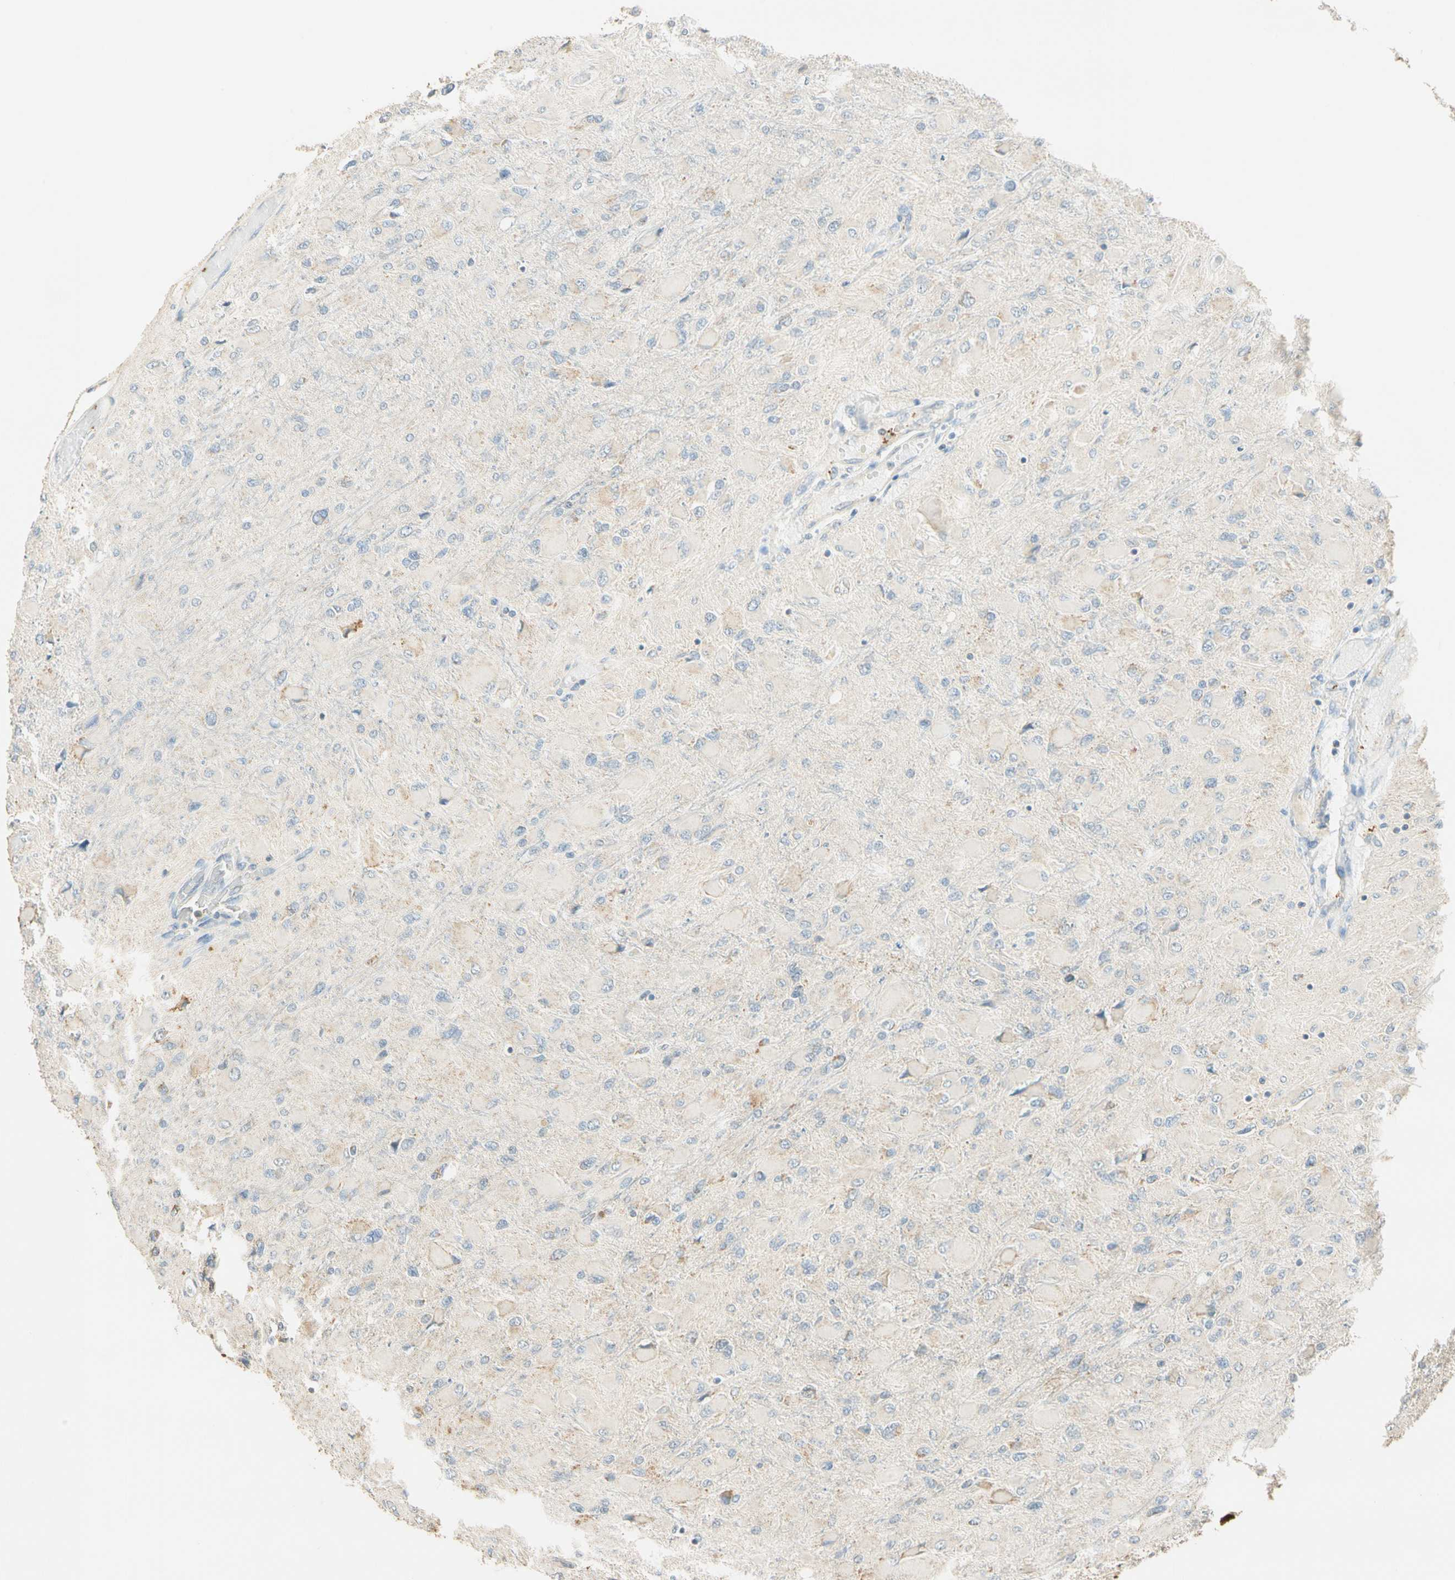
{"staining": {"intensity": "weak", "quantity": "<25%", "location": "cytoplasmic/membranous"}, "tissue": "glioma", "cell_type": "Tumor cells", "image_type": "cancer", "snomed": [{"axis": "morphology", "description": "Glioma, malignant, High grade"}, {"axis": "topography", "description": "Cerebral cortex"}], "caption": "This is an immunohistochemistry micrograph of human high-grade glioma (malignant). There is no staining in tumor cells.", "gene": "RAD18", "patient": {"sex": "female", "age": 36}}